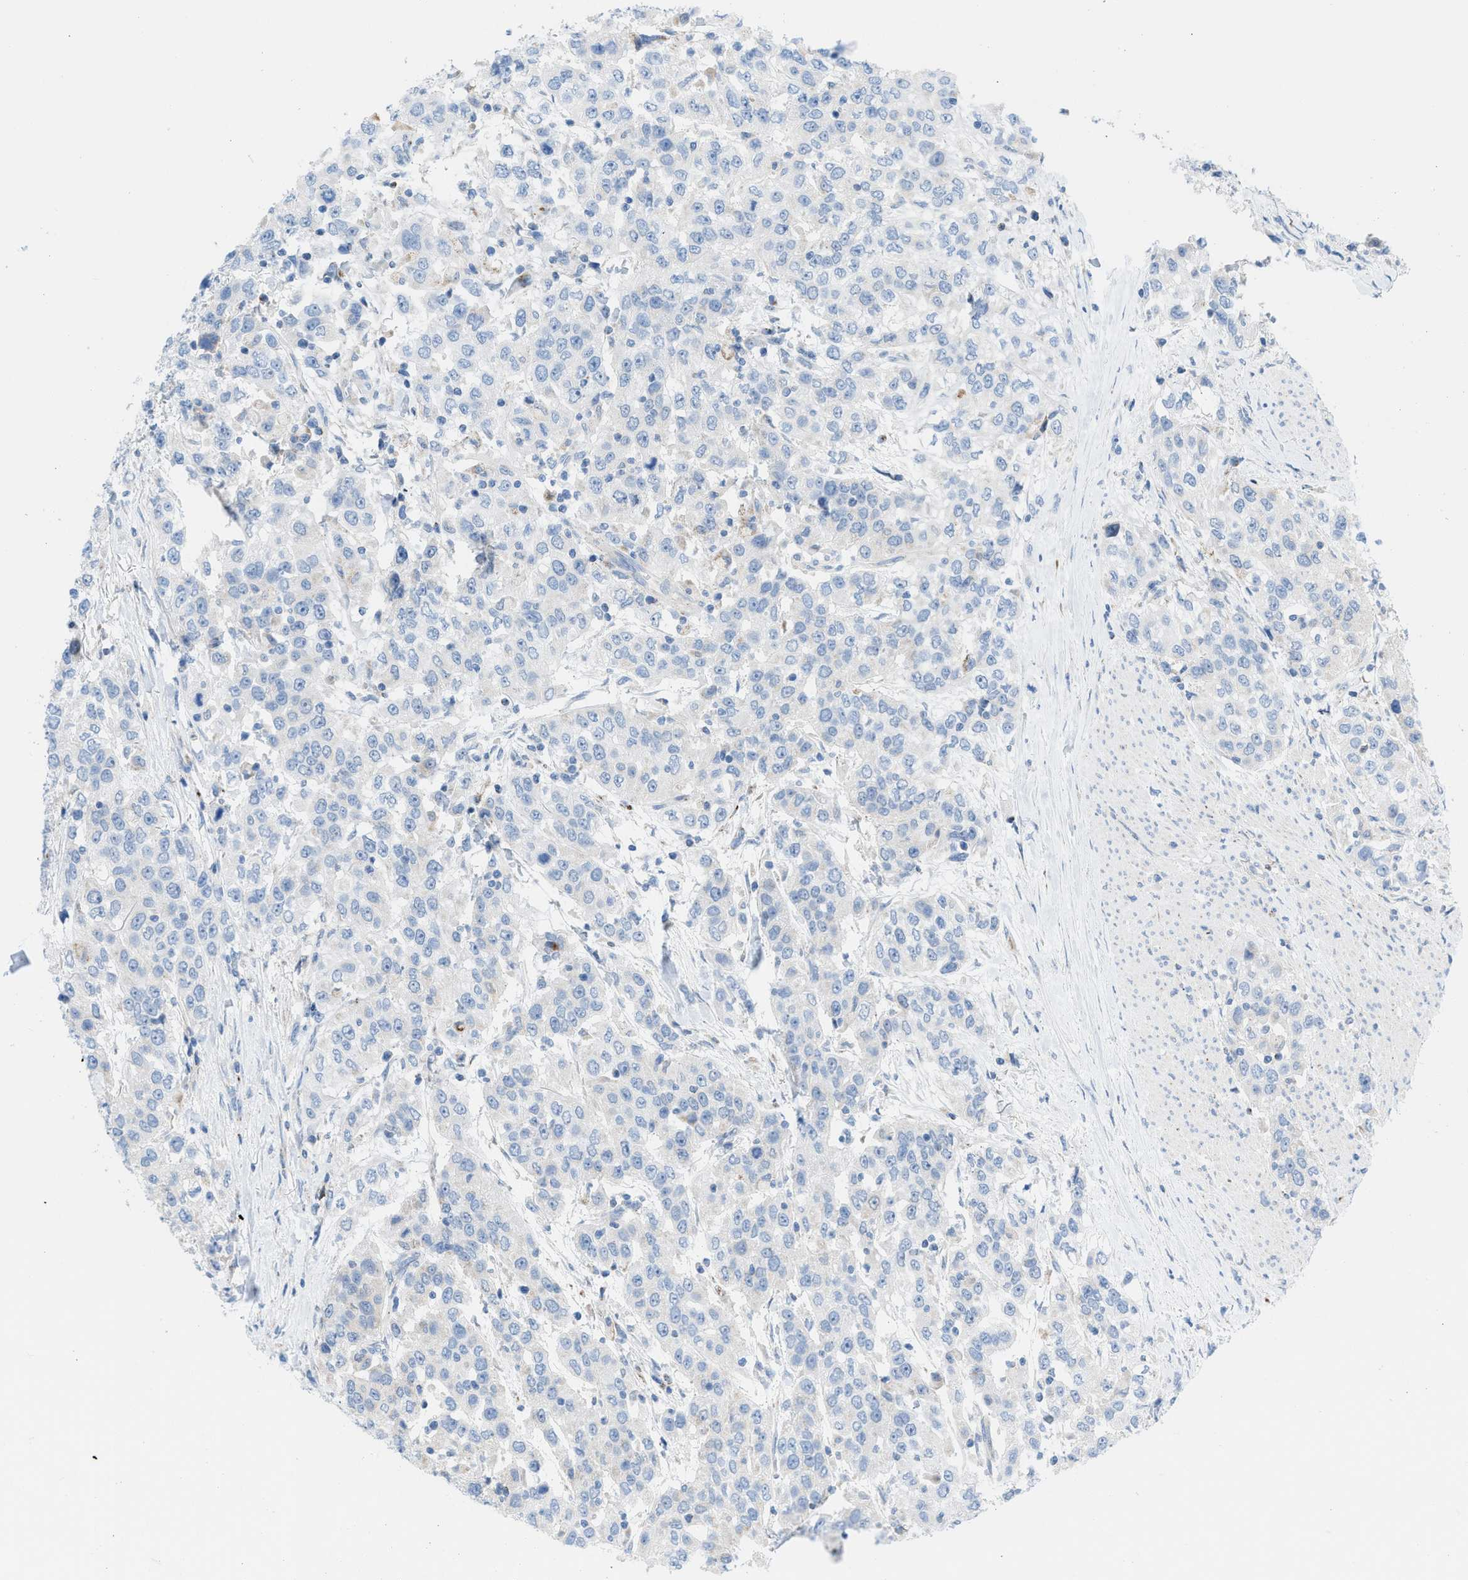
{"staining": {"intensity": "negative", "quantity": "none", "location": "none"}, "tissue": "urothelial cancer", "cell_type": "Tumor cells", "image_type": "cancer", "snomed": [{"axis": "morphology", "description": "Urothelial carcinoma, High grade"}, {"axis": "topography", "description": "Urinary bladder"}], "caption": "Immunohistochemistry (IHC) micrograph of neoplastic tissue: human urothelial cancer stained with DAB (3,3'-diaminobenzidine) demonstrates no significant protein expression in tumor cells.", "gene": "RBBP9", "patient": {"sex": "female", "age": 80}}